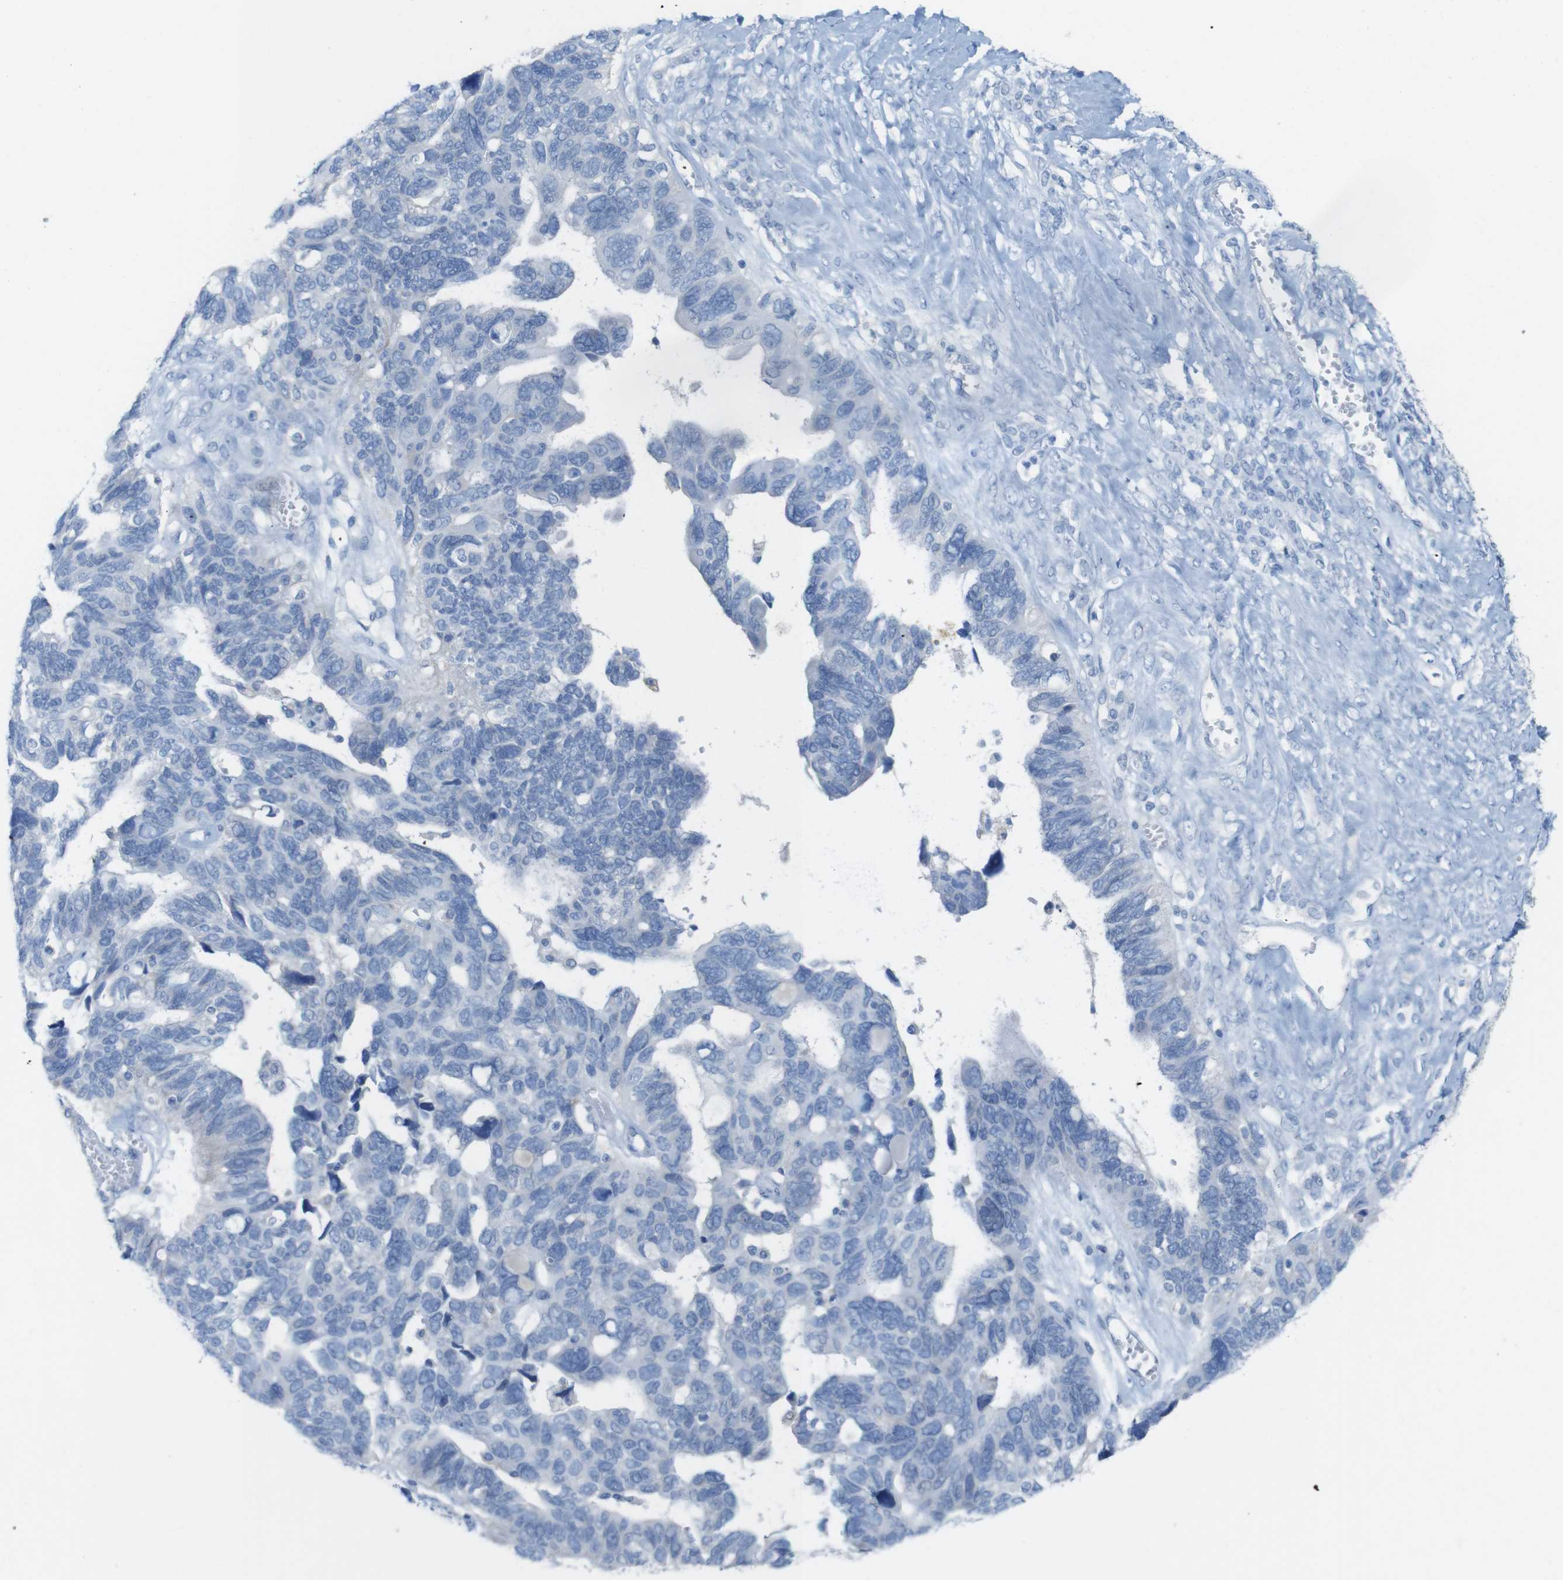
{"staining": {"intensity": "negative", "quantity": "none", "location": "none"}, "tissue": "ovarian cancer", "cell_type": "Tumor cells", "image_type": "cancer", "snomed": [{"axis": "morphology", "description": "Cystadenocarcinoma, serous, NOS"}, {"axis": "topography", "description": "Ovary"}], "caption": "Ovarian serous cystadenocarcinoma was stained to show a protein in brown. There is no significant positivity in tumor cells.", "gene": "LAG3", "patient": {"sex": "female", "age": 79}}